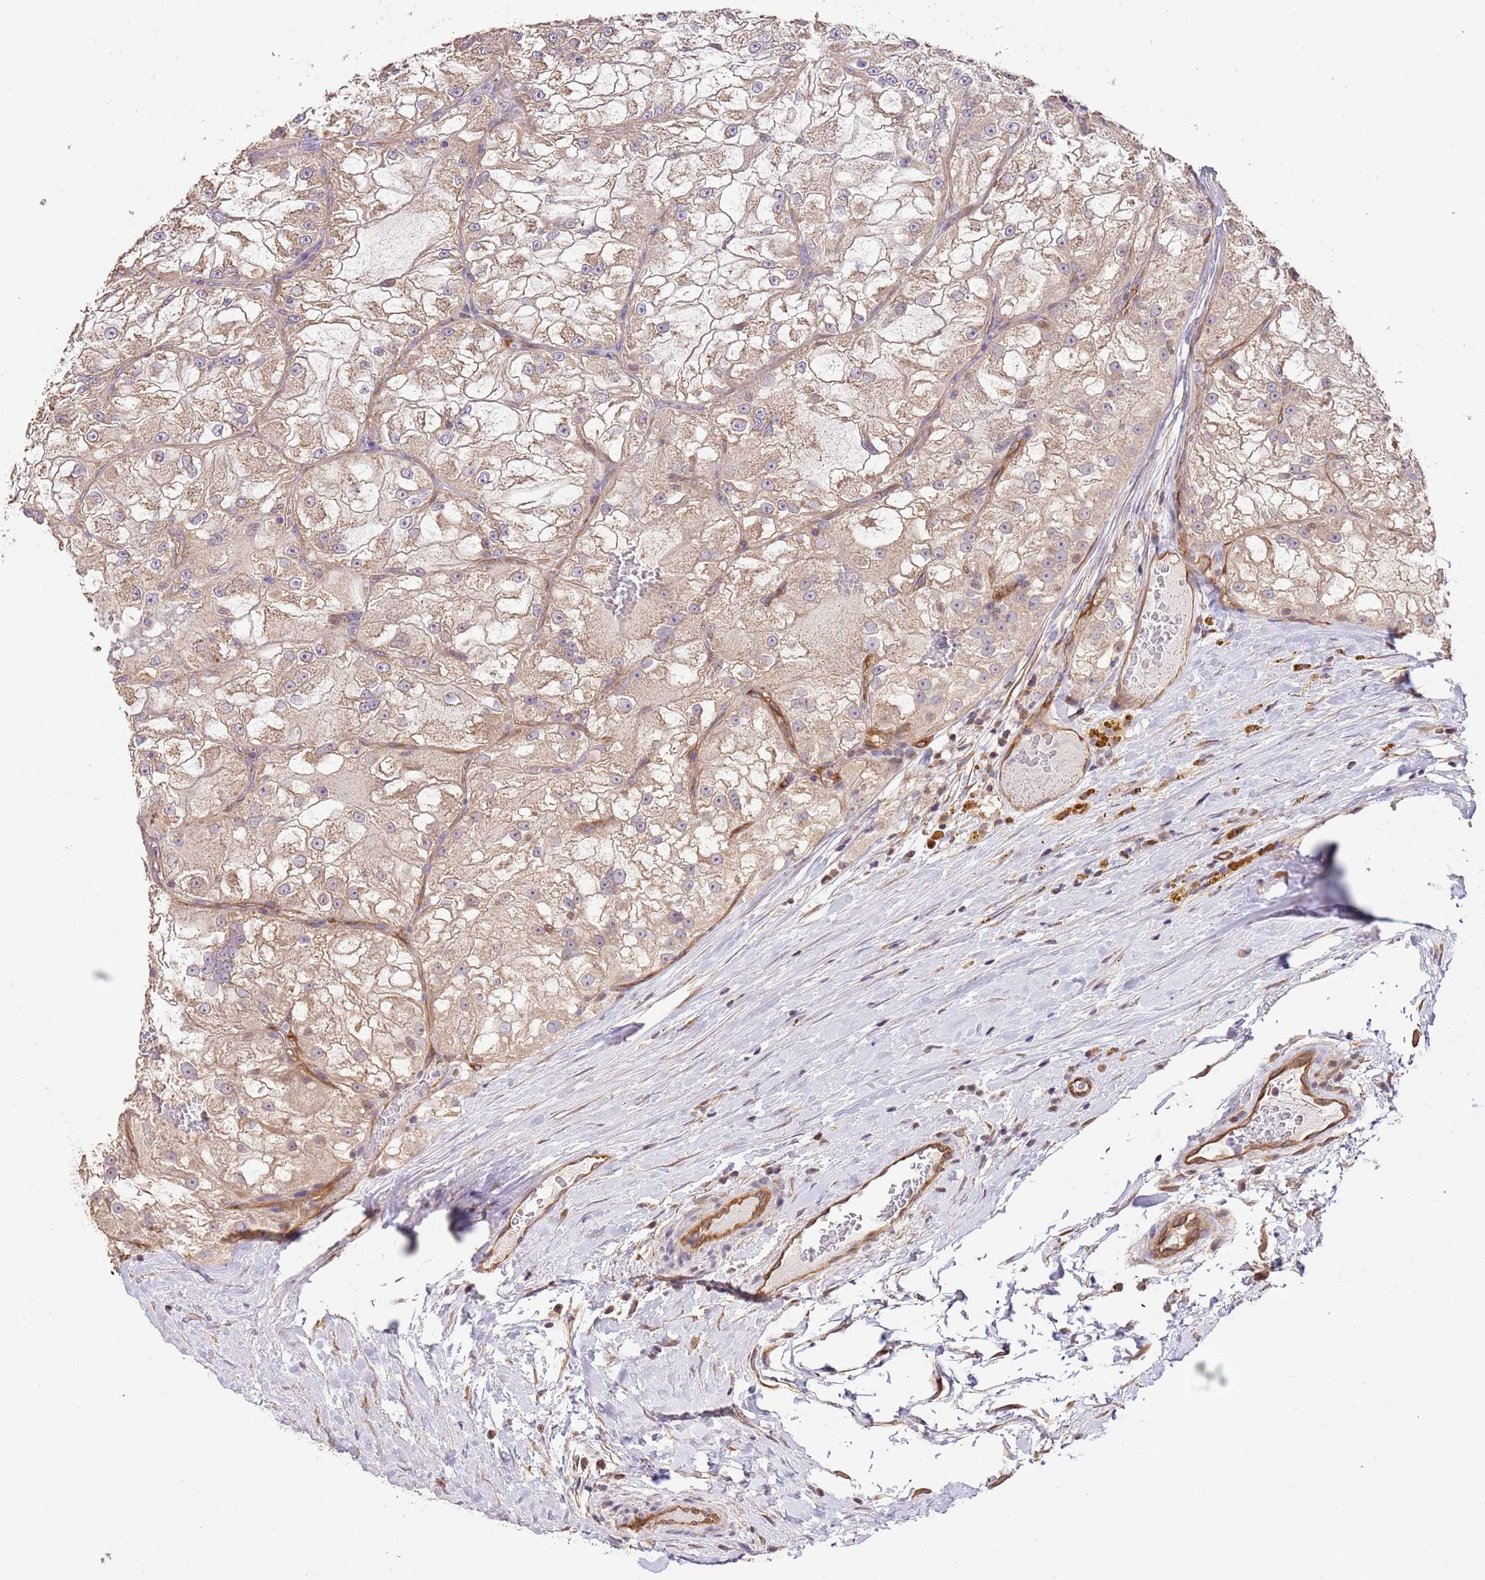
{"staining": {"intensity": "moderate", "quantity": ">75%", "location": "cytoplasmic/membranous"}, "tissue": "renal cancer", "cell_type": "Tumor cells", "image_type": "cancer", "snomed": [{"axis": "morphology", "description": "Adenocarcinoma, NOS"}, {"axis": "topography", "description": "Kidney"}], "caption": "This is a photomicrograph of IHC staining of renal adenocarcinoma, which shows moderate staining in the cytoplasmic/membranous of tumor cells.", "gene": "DOCK9", "patient": {"sex": "female", "age": 72}}